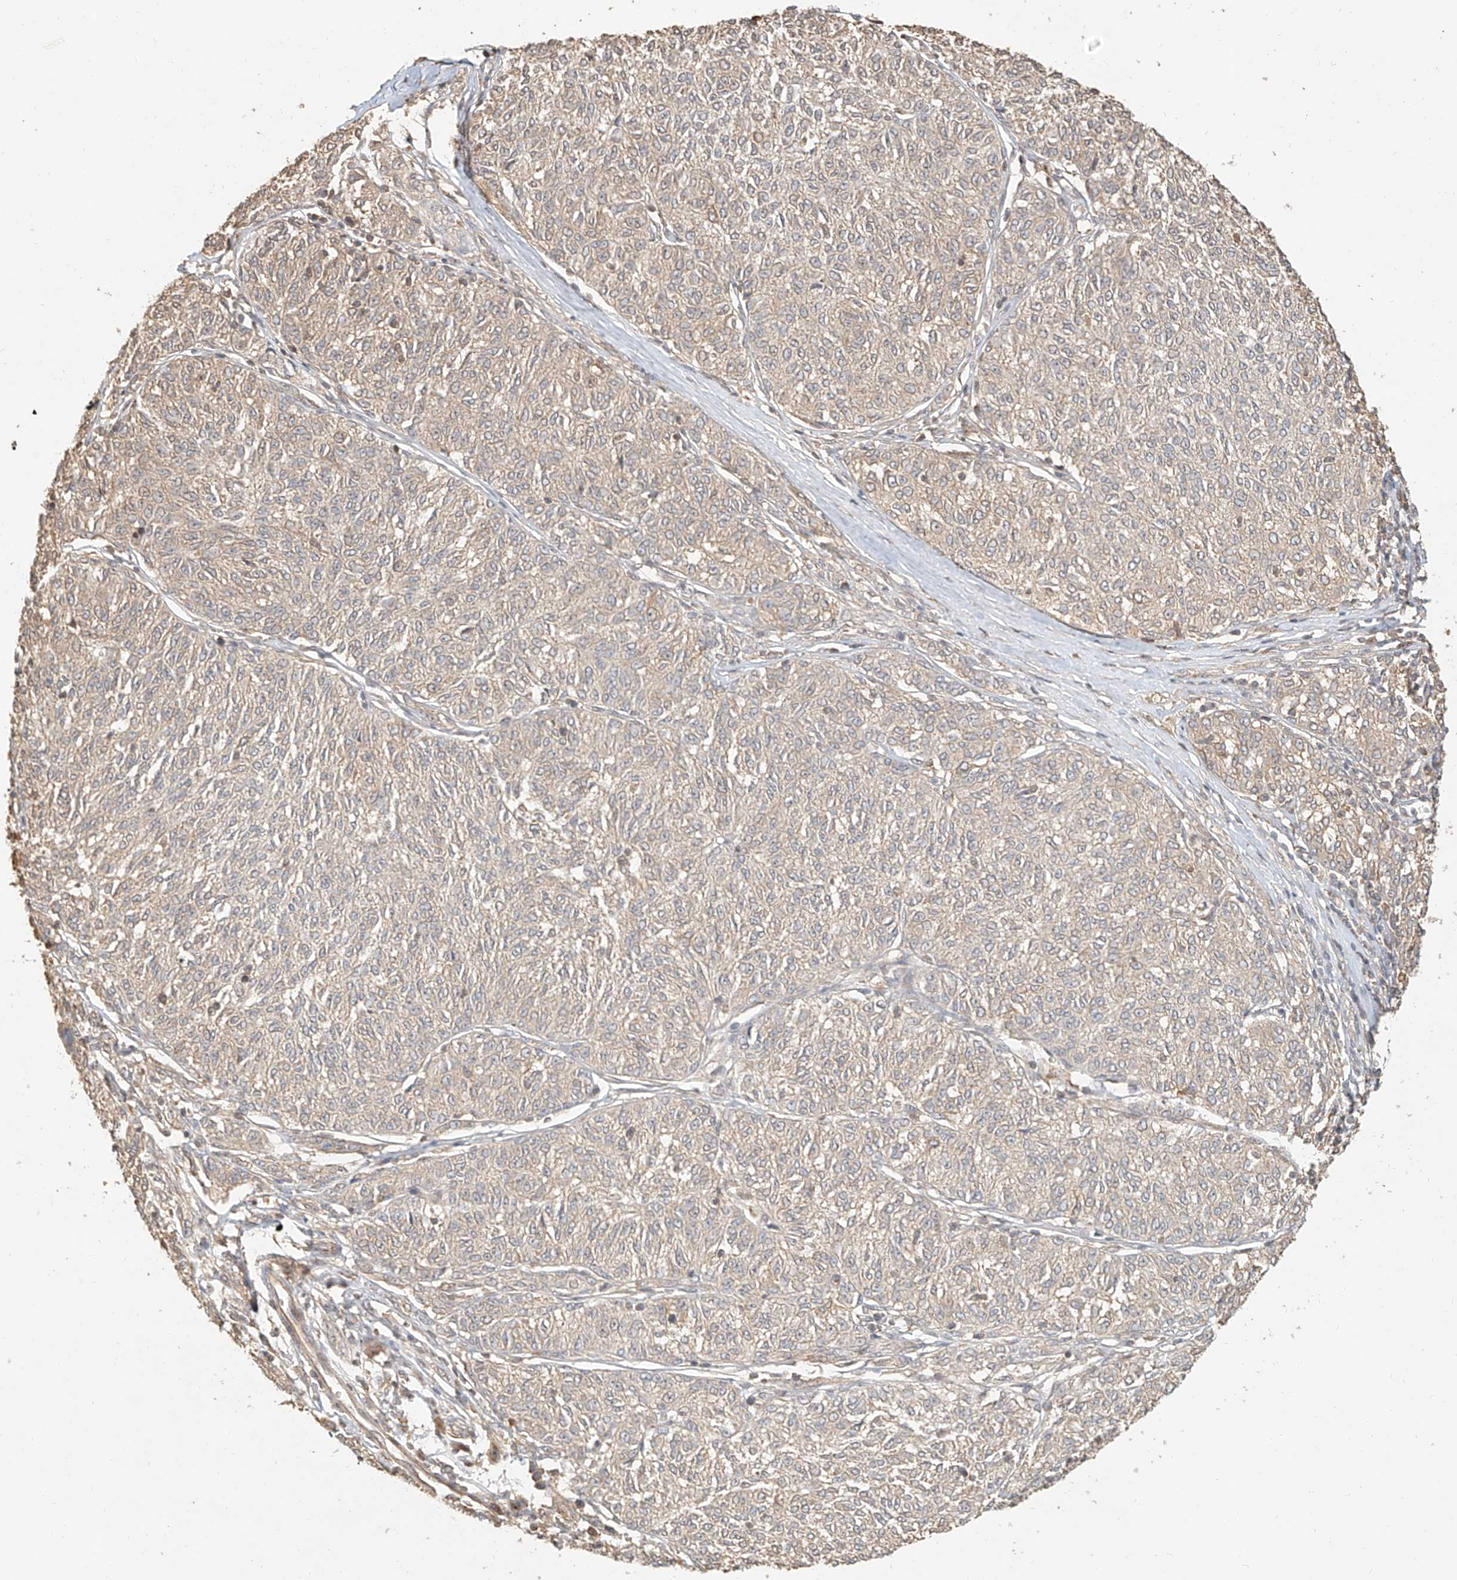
{"staining": {"intensity": "weak", "quantity": "25%-75%", "location": "cytoplasmic/membranous"}, "tissue": "melanoma", "cell_type": "Tumor cells", "image_type": "cancer", "snomed": [{"axis": "morphology", "description": "Malignant melanoma, NOS"}, {"axis": "topography", "description": "Skin"}], "caption": "Protein expression analysis of human malignant melanoma reveals weak cytoplasmic/membranous expression in approximately 25%-75% of tumor cells.", "gene": "NAP1L1", "patient": {"sex": "female", "age": 72}}